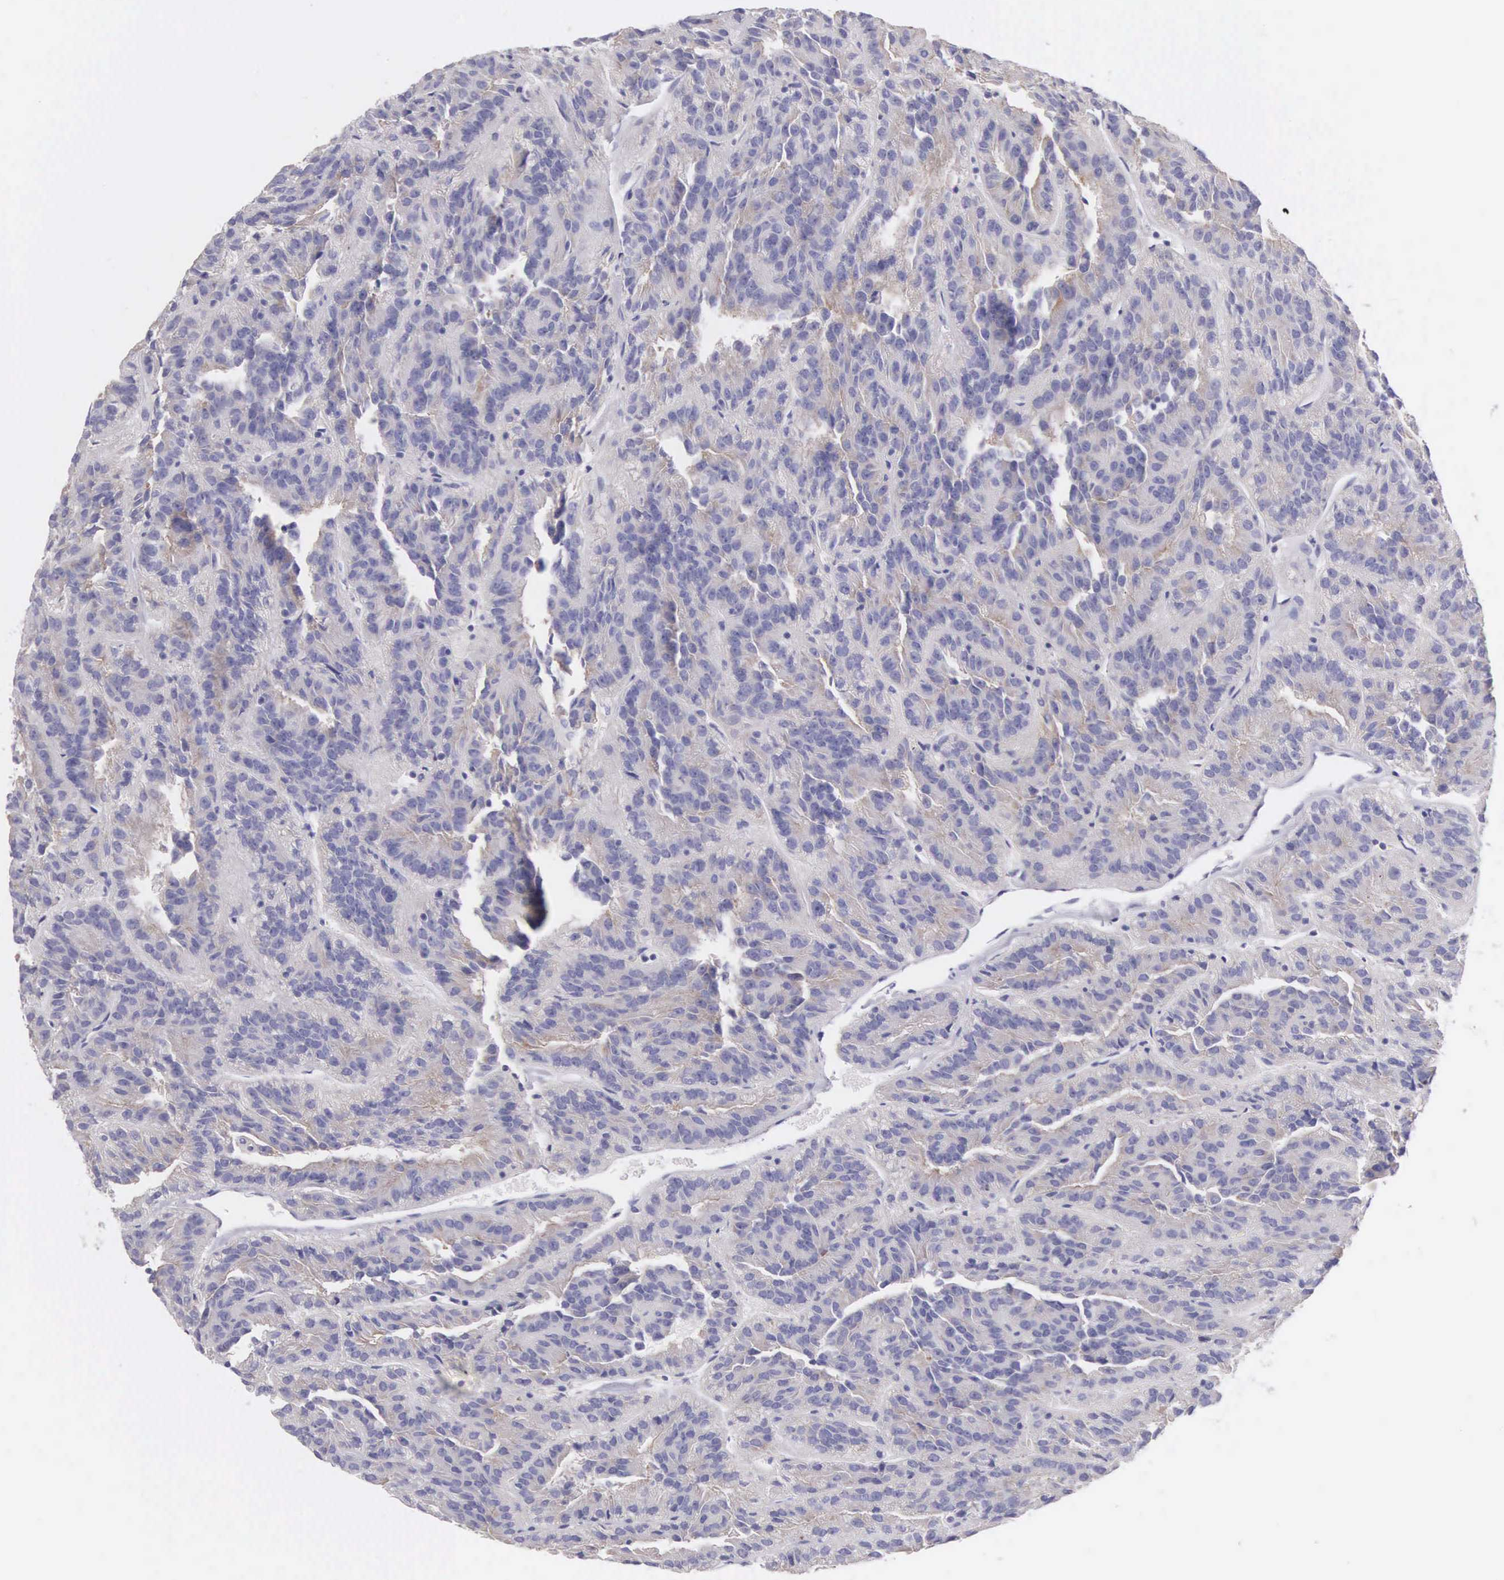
{"staining": {"intensity": "negative", "quantity": "none", "location": "none"}, "tissue": "renal cancer", "cell_type": "Tumor cells", "image_type": "cancer", "snomed": [{"axis": "morphology", "description": "Adenocarcinoma, NOS"}, {"axis": "topography", "description": "Kidney"}], "caption": "Immunohistochemical staining of human renal adenocarcinoma shows no significant positivity in tumor cells.", "gene": "OSBPL3", "patient": {"sex": "male", "age": 46}}